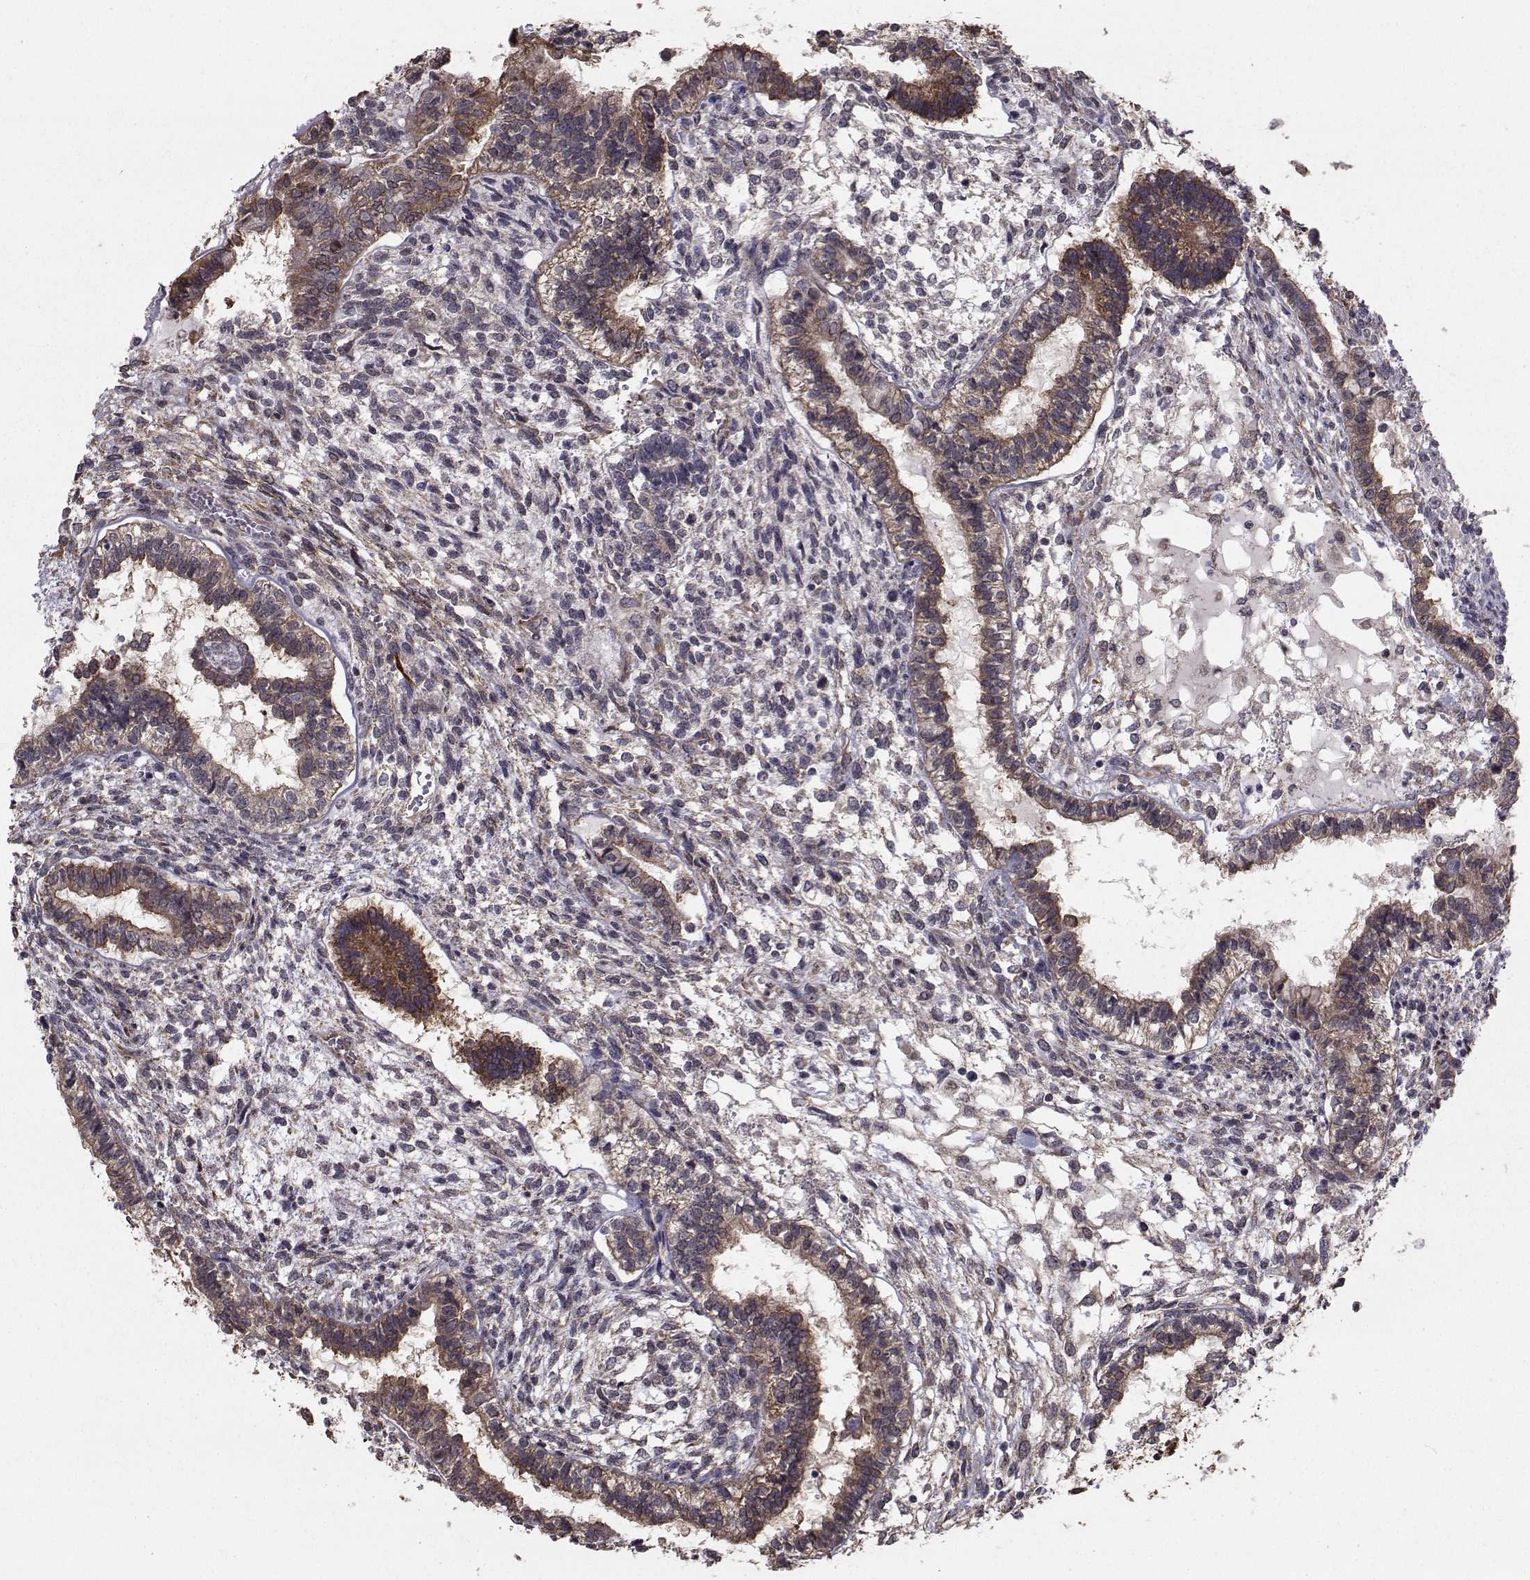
{"staining": {"intensity": "strong", "quantity": ">75%", "location": "cytoplasmic/membranous"}, "tissue": "testis cancer", "cell_type": "Tumor cells", "image_type": "cancer", "snomed": [{"axis": "morphology", "description": "Carcinoma, Embryonal, NOS"}, {"axis": "topography", "description": "Testis"}], "caption": "A histopathology image showing strong cytoplasmic/membranous positivity in about >75% of tumor cells in testis embryonal carcinoma, as visualized by brown immunohistochemical staining.", "gene": "TRIP10", "patient": {"sex": "male", "age": 37}}